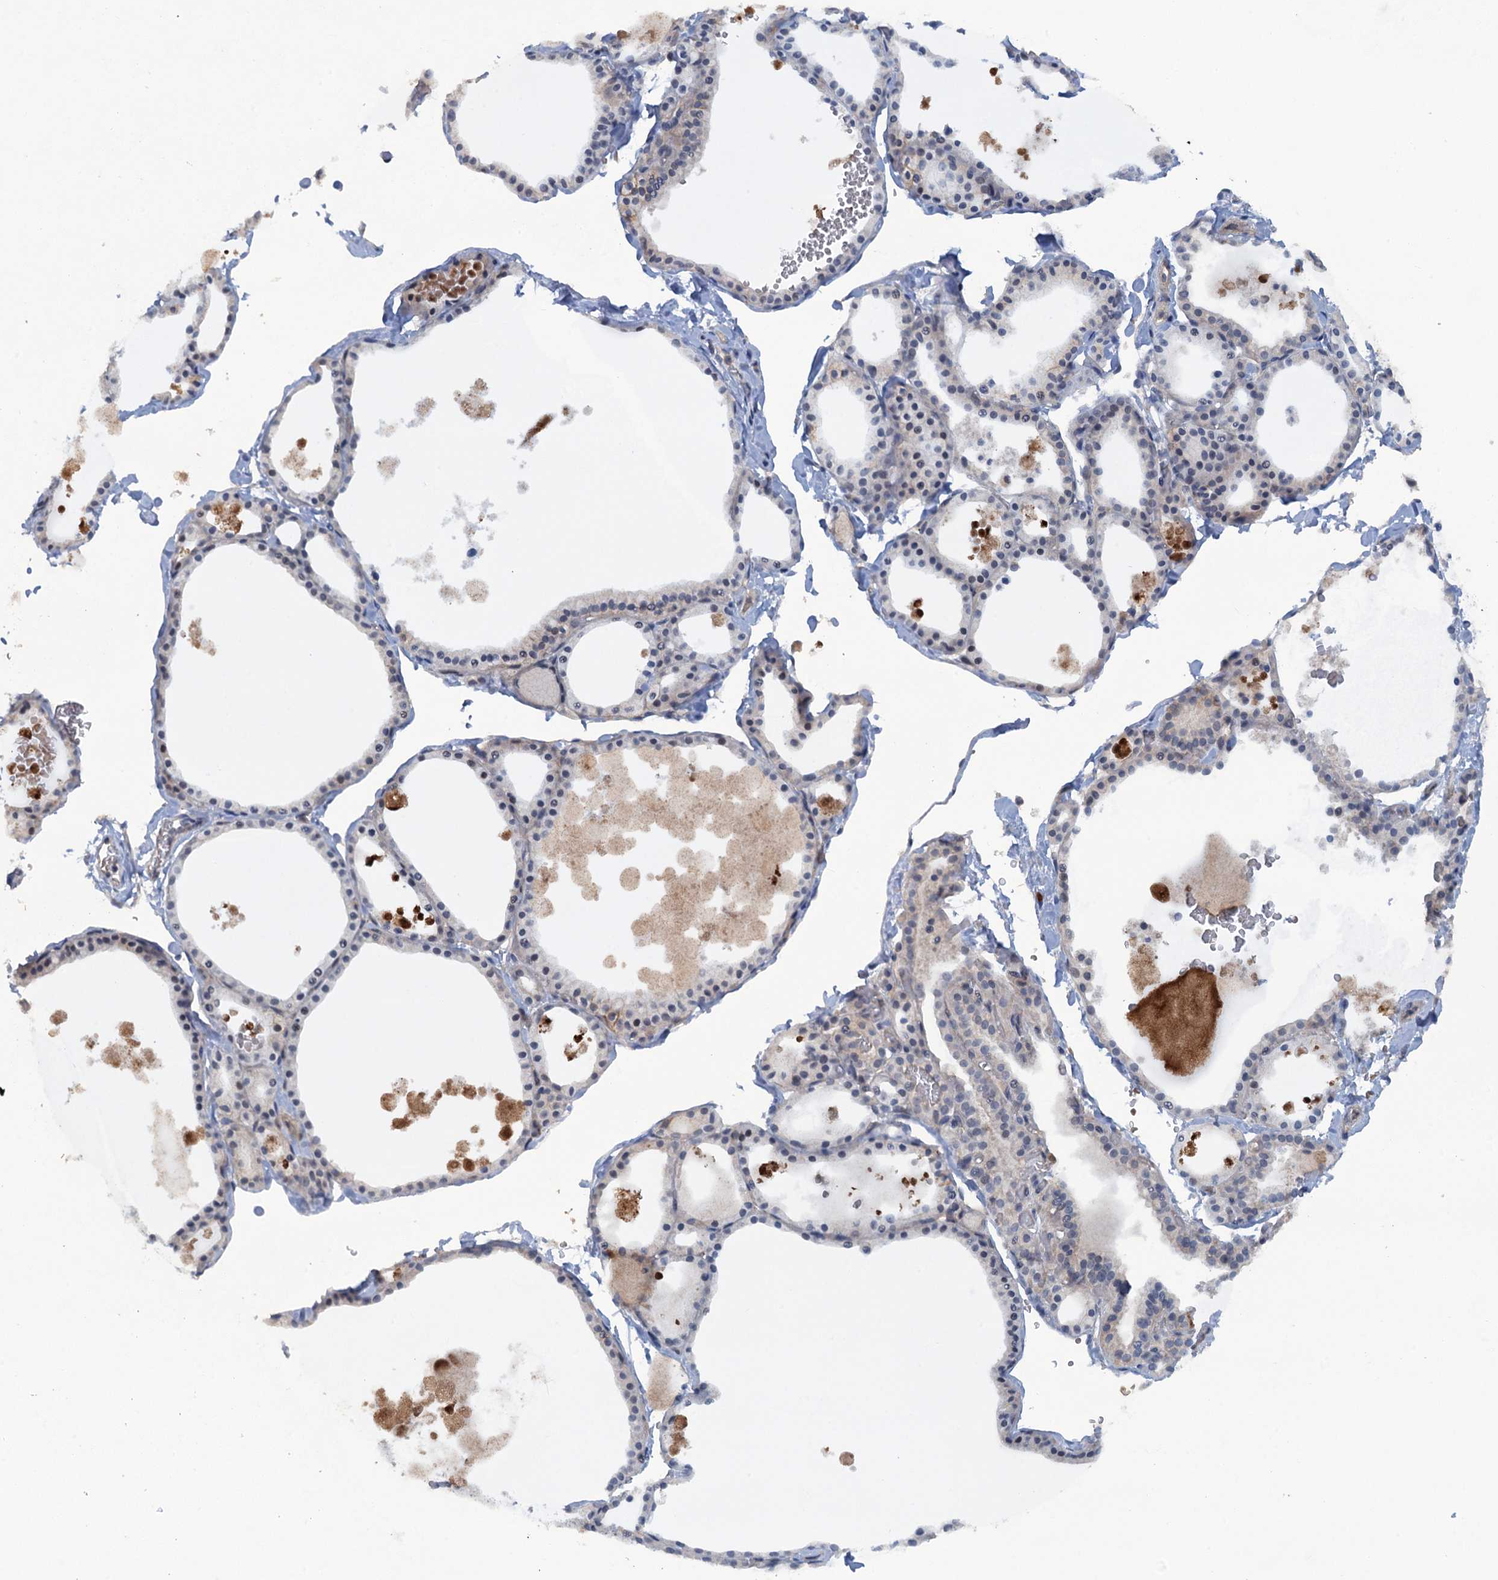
{"staining": {"intensity": "weak", "quantity": "25%-75%", "location": "cytoplasmic/membranous"}, "tissue": "thyroid gland", "cell_type": "Glandular cells", "image_type": "normal", "snomed": [{"axis": "morphology", "description": "Normal tissue, NOS"}, {"axis": "topography", "description": "Thyroid gland"}], "caption": "Immunohistochemical staining of benign human thyroid gland reveals 25%-75% levels of weak cytoplasmic/membranous protein staining in about 25%-75% of glandular cells.", "gene": "MYO16", "patient": {"sex": "male", "age": 56}}